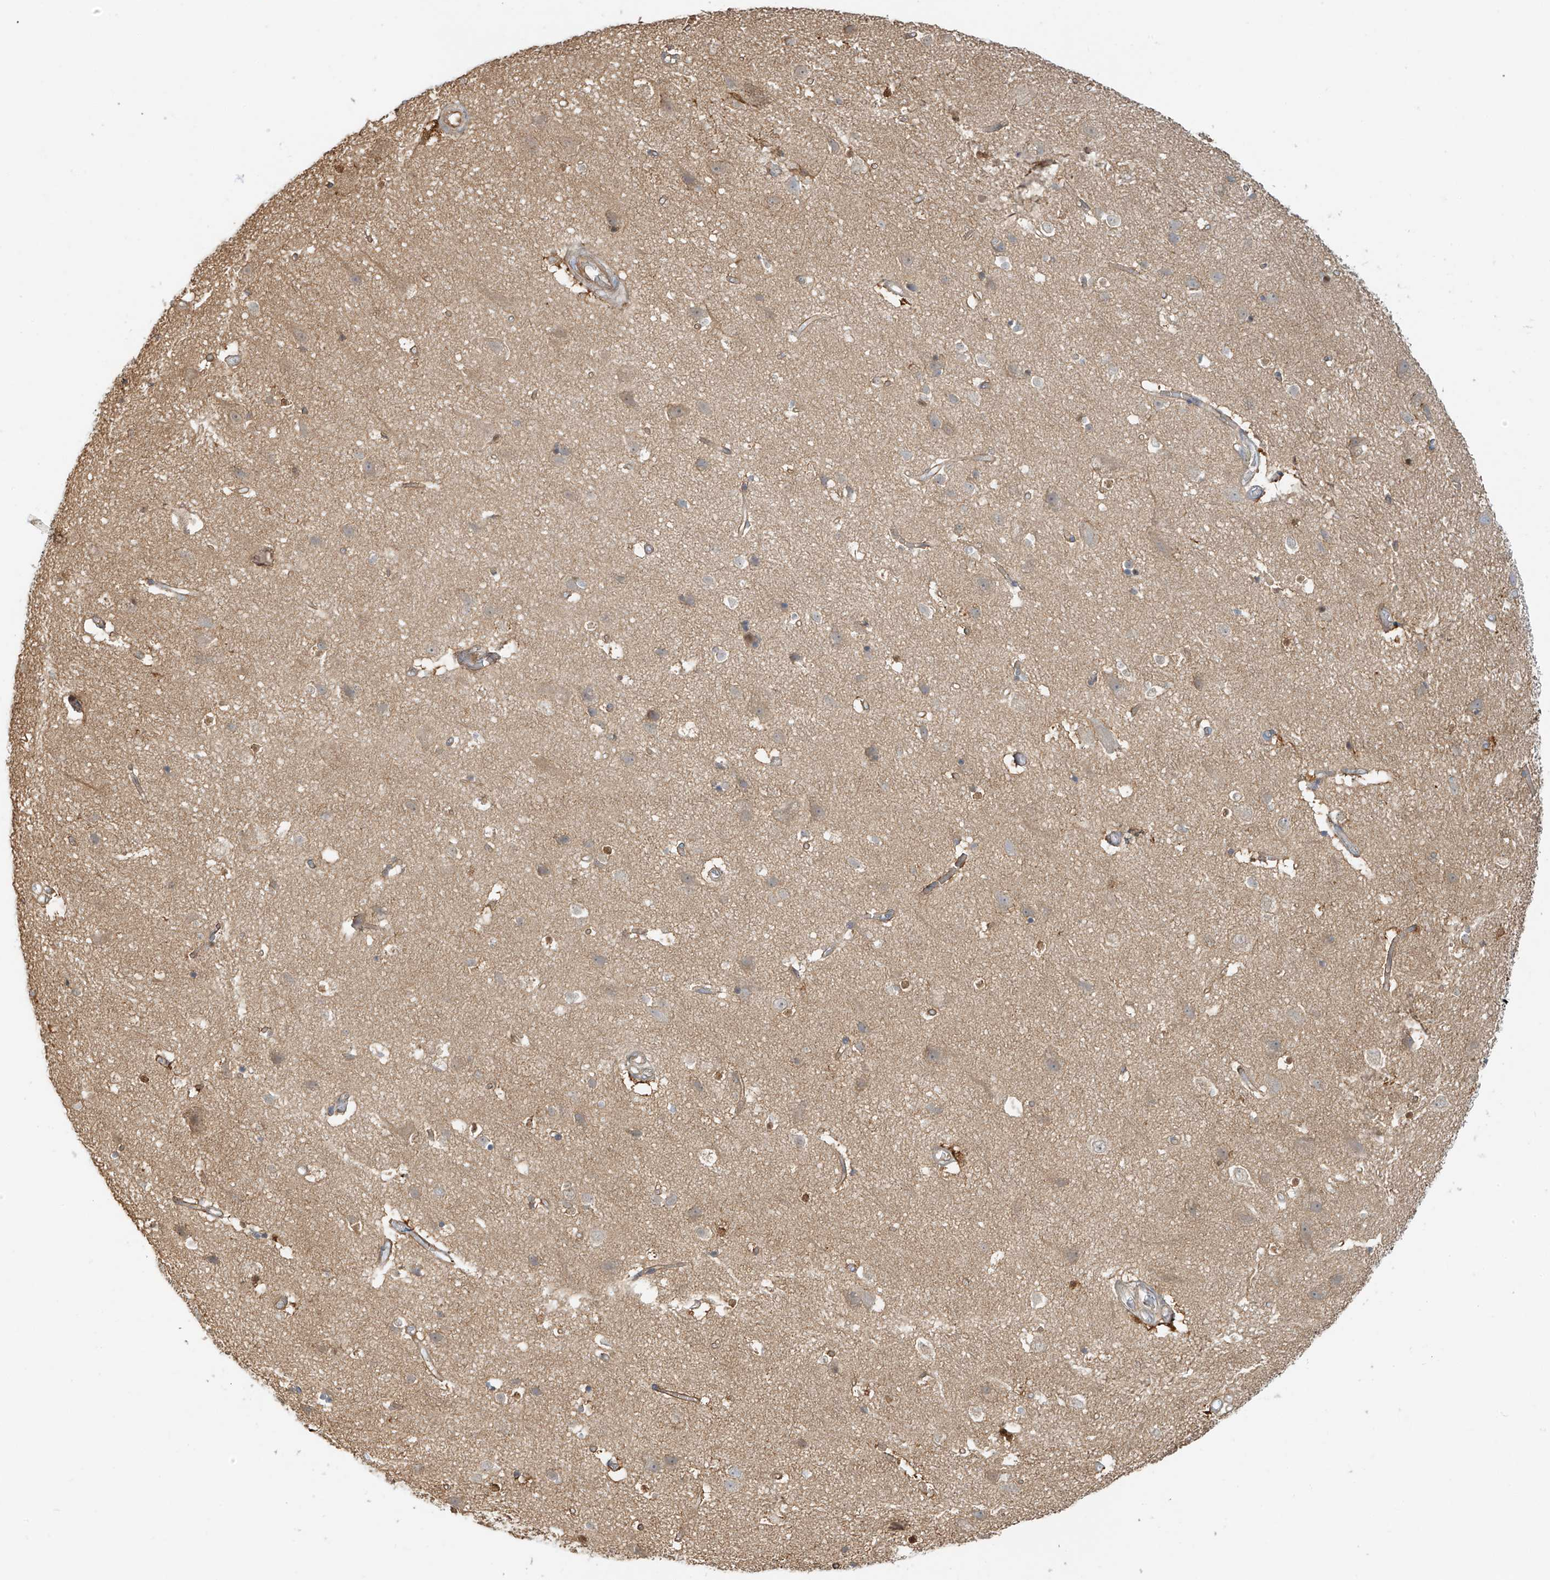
{"staining": {"intensity": "weak", "quantity": ">75%", "location": "cytoplasmic/membranous"}, "tissue": "cerebral cortex", "cell_type": "Endothelial cells", "image_type": "normal", "snomed": [{"axis": "morphology", "description": "Normal tissue, NOS"}, {"axis": "topography", "description": "Cerebral cortex"}], "caption": "Brown immunohistochemical staining in benign human cerebral cortex reveals weak cytoplasmic/membranous staining in approximately >75% of endothelial cells.", "gene": "UPK1B", "patient": {"sex": "male", "age": 54}}